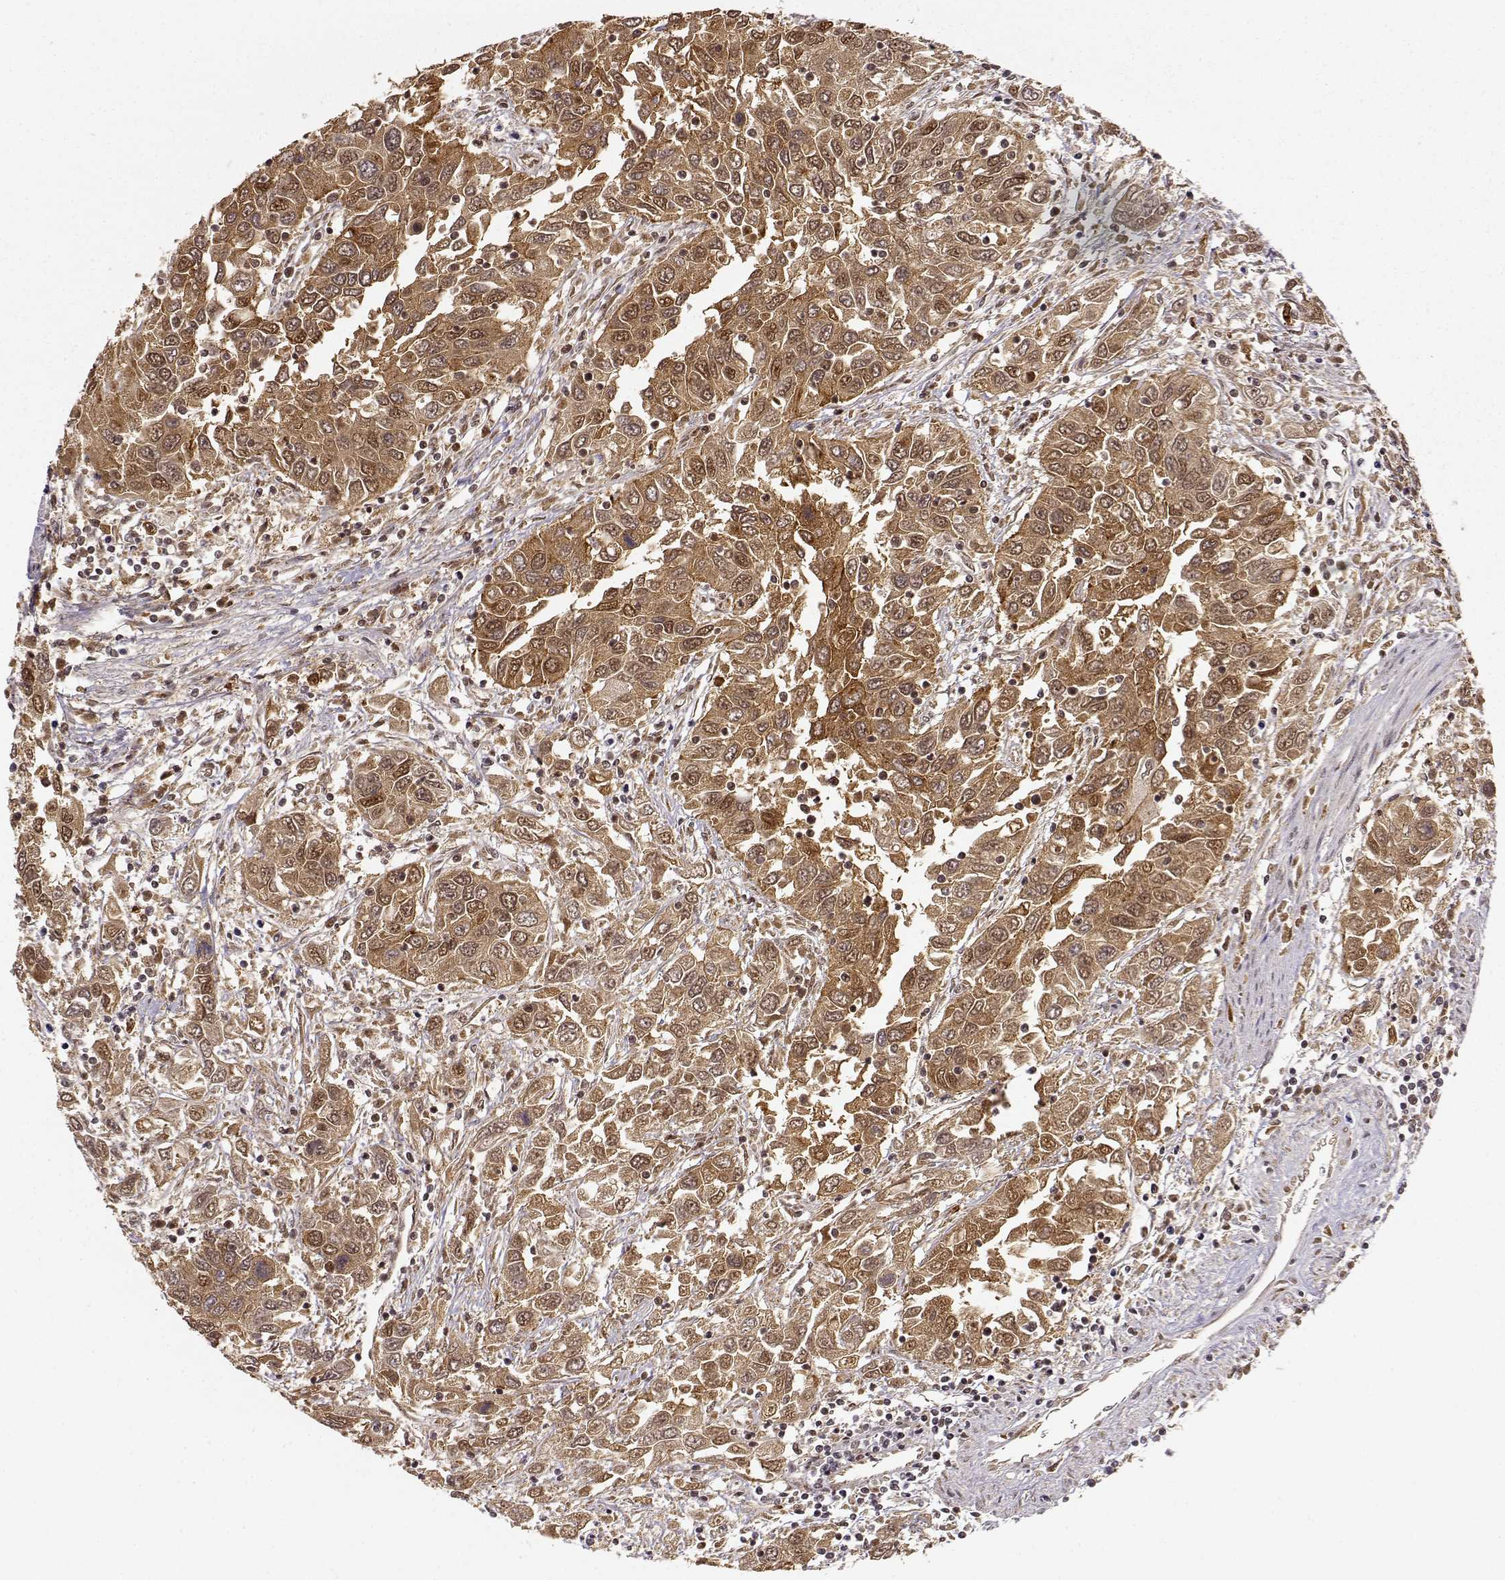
{"staining": {"intensity": "moderate", "quantity": ">75%", "location": "cytoplasmic/membranous,nuclear"}, "tissue": "urothelial cancer", "cell_type": "Tumor cells", "image_type": "cancer", "snomed": [{"axis": "morphology", "description": "Urothelial carcinoma, High grade"}, {"axis": "topography", "description": "Urinary bladder"}], "caption": "This image displays urothelial cancer stained with IHC to label a protein in brown. The cytoplasmic/membranous and nuclear of tumor cells show moderate positivity for the protein. Nuclei are counter-stained blue.", "gene": "MAEA", "patient": {"sex": "male", "age": 76}}